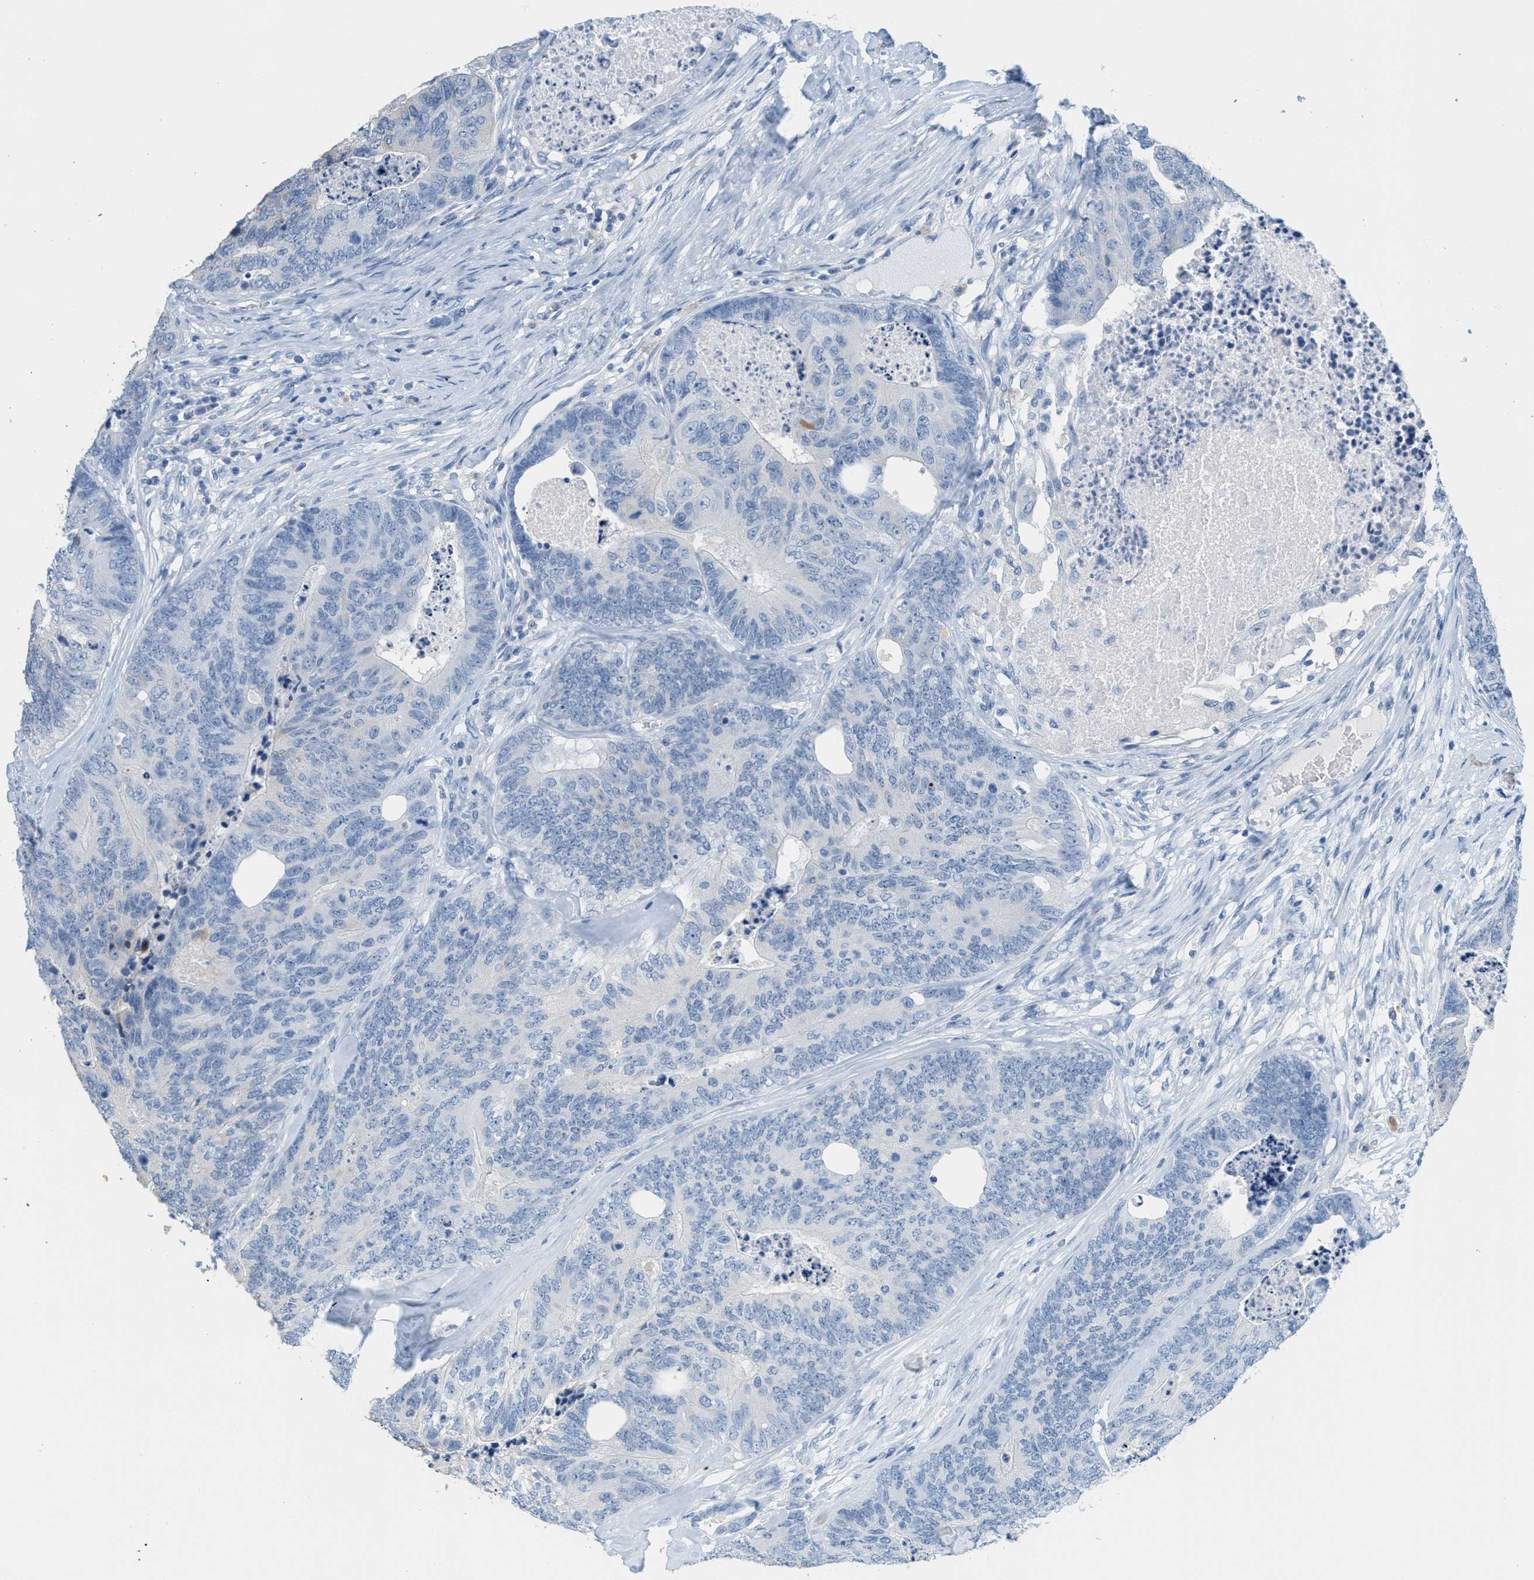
{"staining": {"intensity": "negative", "quantity": "none", "location": "none"}, "tissue": "colorectal cancer", "cell_type": "Tumor cells", "image_type": "cancer", "snomed": [{"axis": "morphology", "description": "Adenocarcinoma, NOS"}, {"axis": "topography", "description": "Colon"}], "caption": "Tumor cells are negative for brown protein staining in colorectal cancer (adenocarcinoma).", "gene": "GPM6A", "patient": {"sex": "female", "age": 67}}